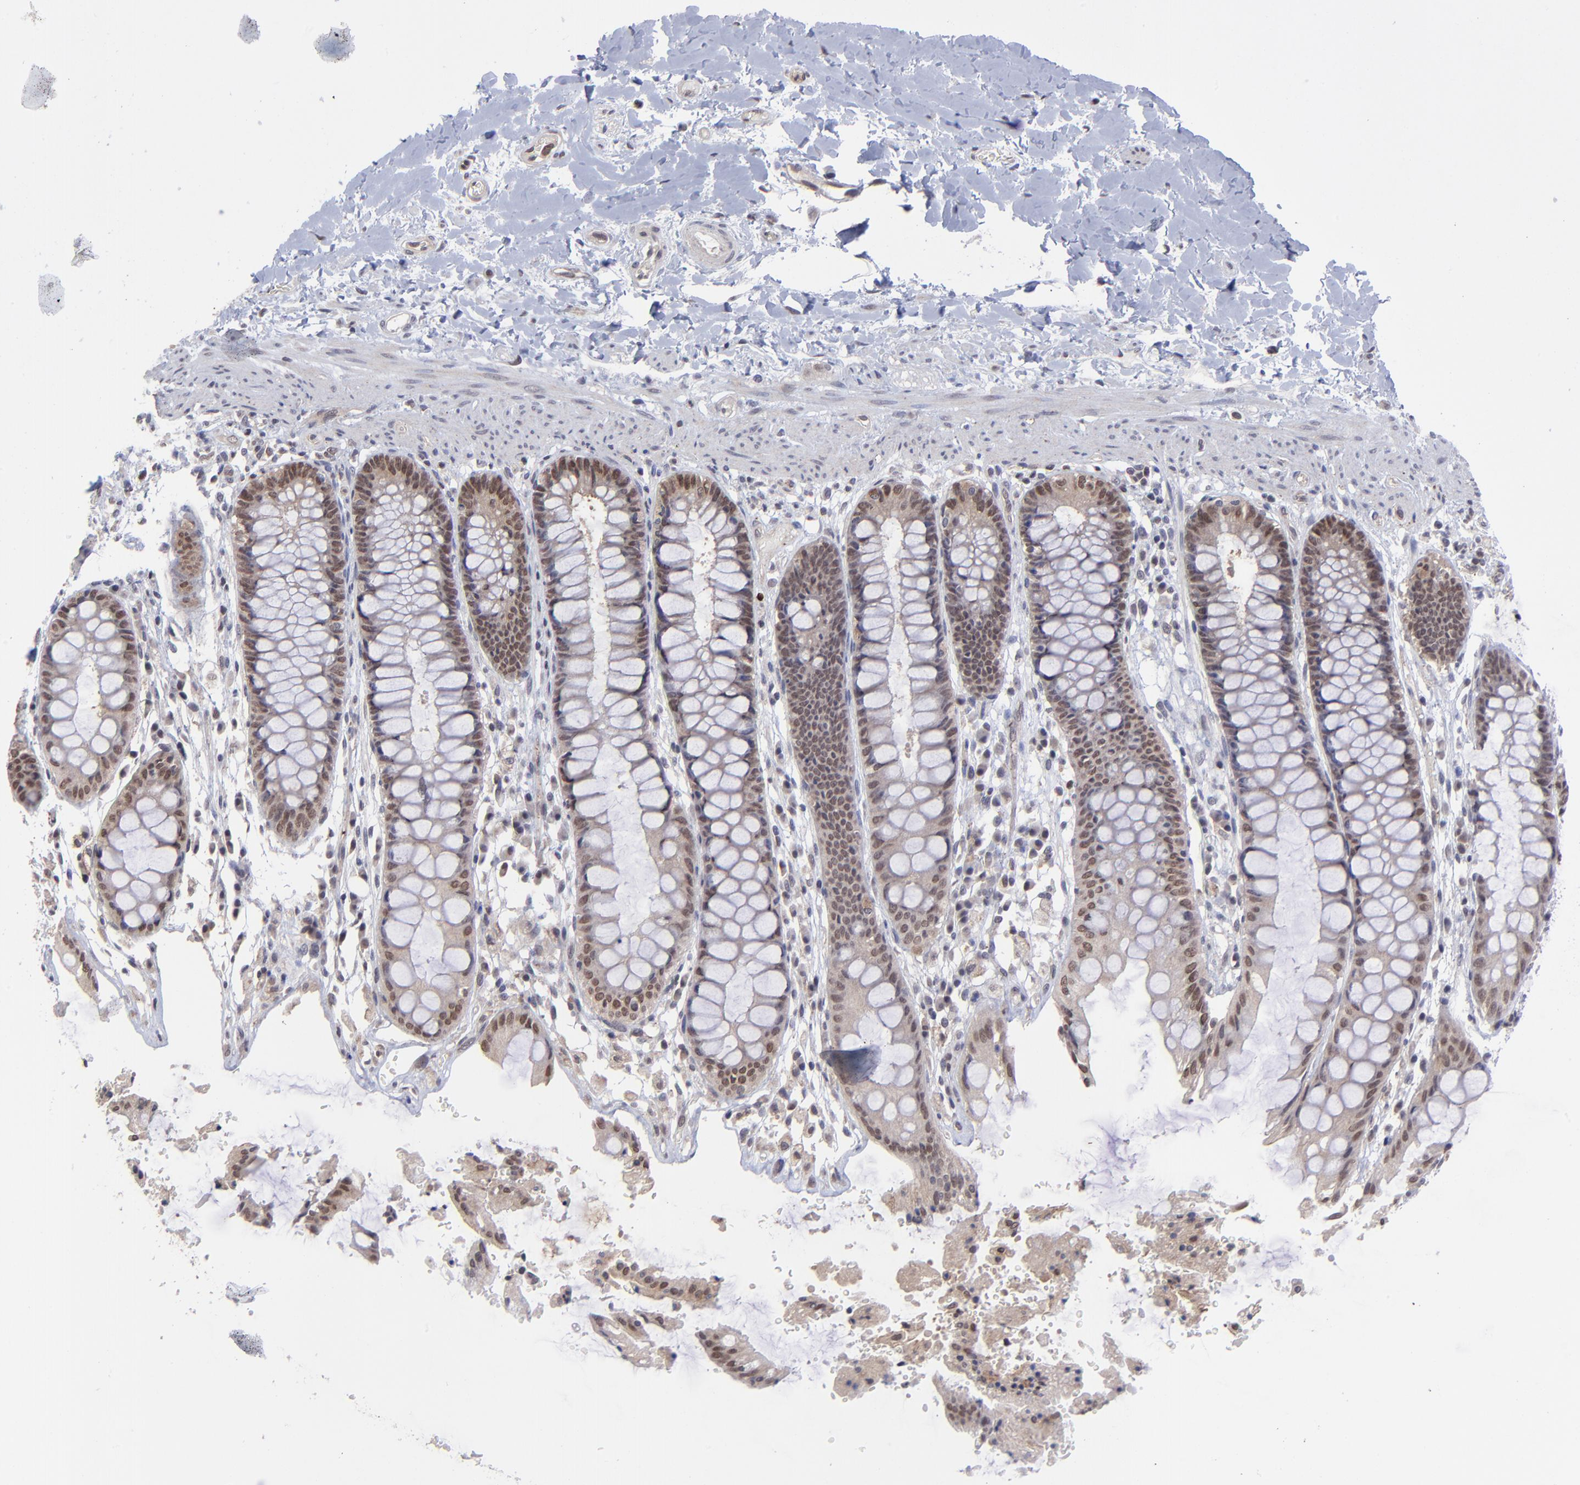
{"staining": {"intensity": "moderate", "quantity": ">75%", "location": "cytoplasmic/membranous,nuclear"}, "tissue": "rectum", "cell_type": "Glandular cells", "image_type": "normal", "snomed": [{"axis": "morphology", "description": "Normal tissue, NOS"}, {"axis": "topography", "description": "Rectum"}], "caption": "Immunohistochemical staining of unremarkable rectum reveals medium levels of moderate cytoplasmic/membranous,nuclear staining in about >75% of glandular cells. (DAB = brown stain, brightfield microscopy at high magnification).", "gene": "ZNF419", "patient": {"sex": "female", "age": 46}}